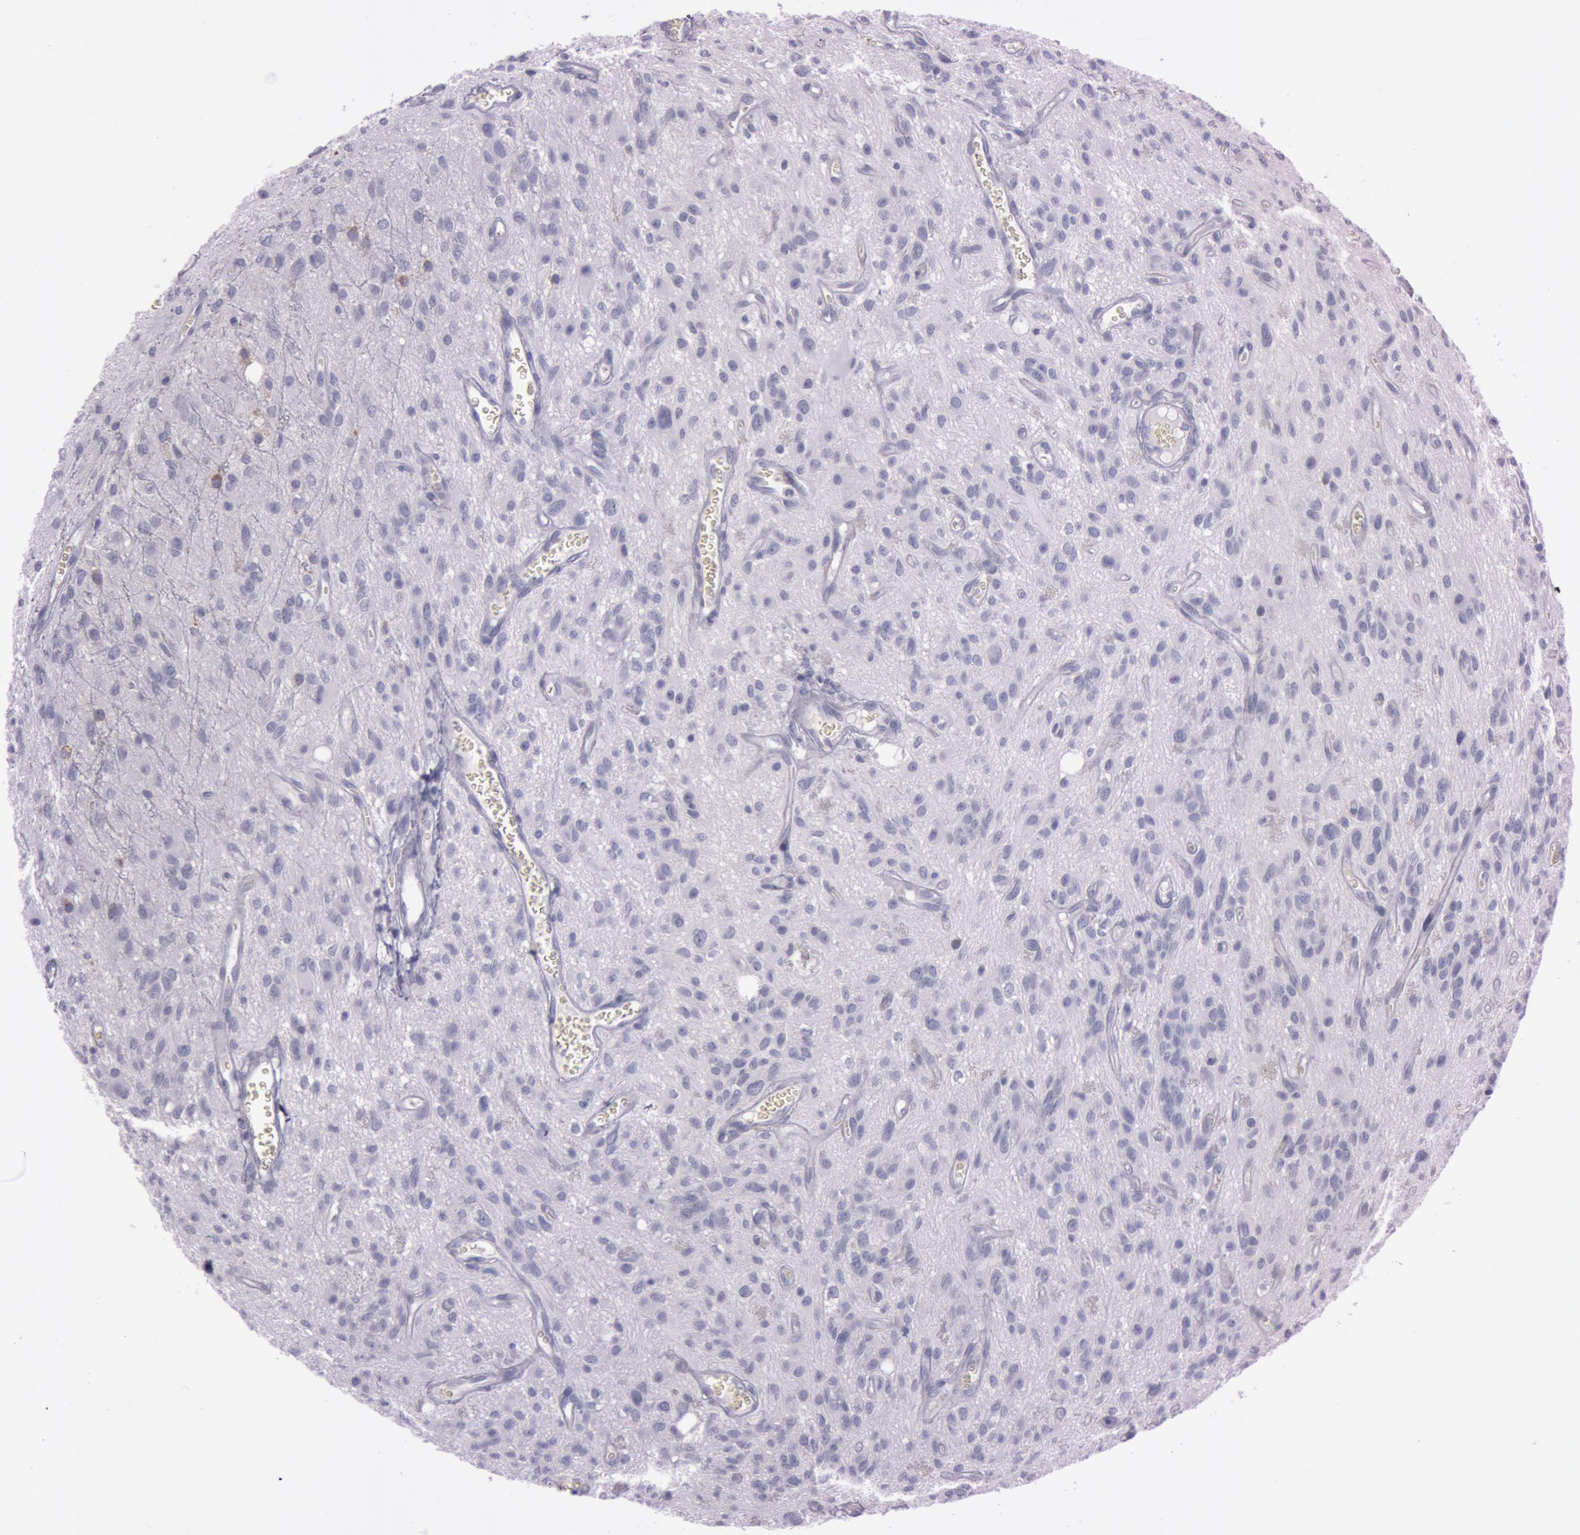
{"staining": {"intensity": "negative", "quantity": "none", "location": "none"}, "tissue": "glioma", "cell_type": "Tumor cells", "image_type": "cancer", "snomed": [{"axis": "morphology", "description": "Glioma, malignant, Low grade"}, {"axis": "topography", "description": "Brain"}], "caption": "An immunohistochemistry (IHC) histopathology image of glioma is shown. There is no staining in tumor cells of glioma. (DAB (3,3'-diaminobenzidine) IHC, high magnification).", "gene": "FOLH1", "patient": {"sex": "female", "age": 15}}